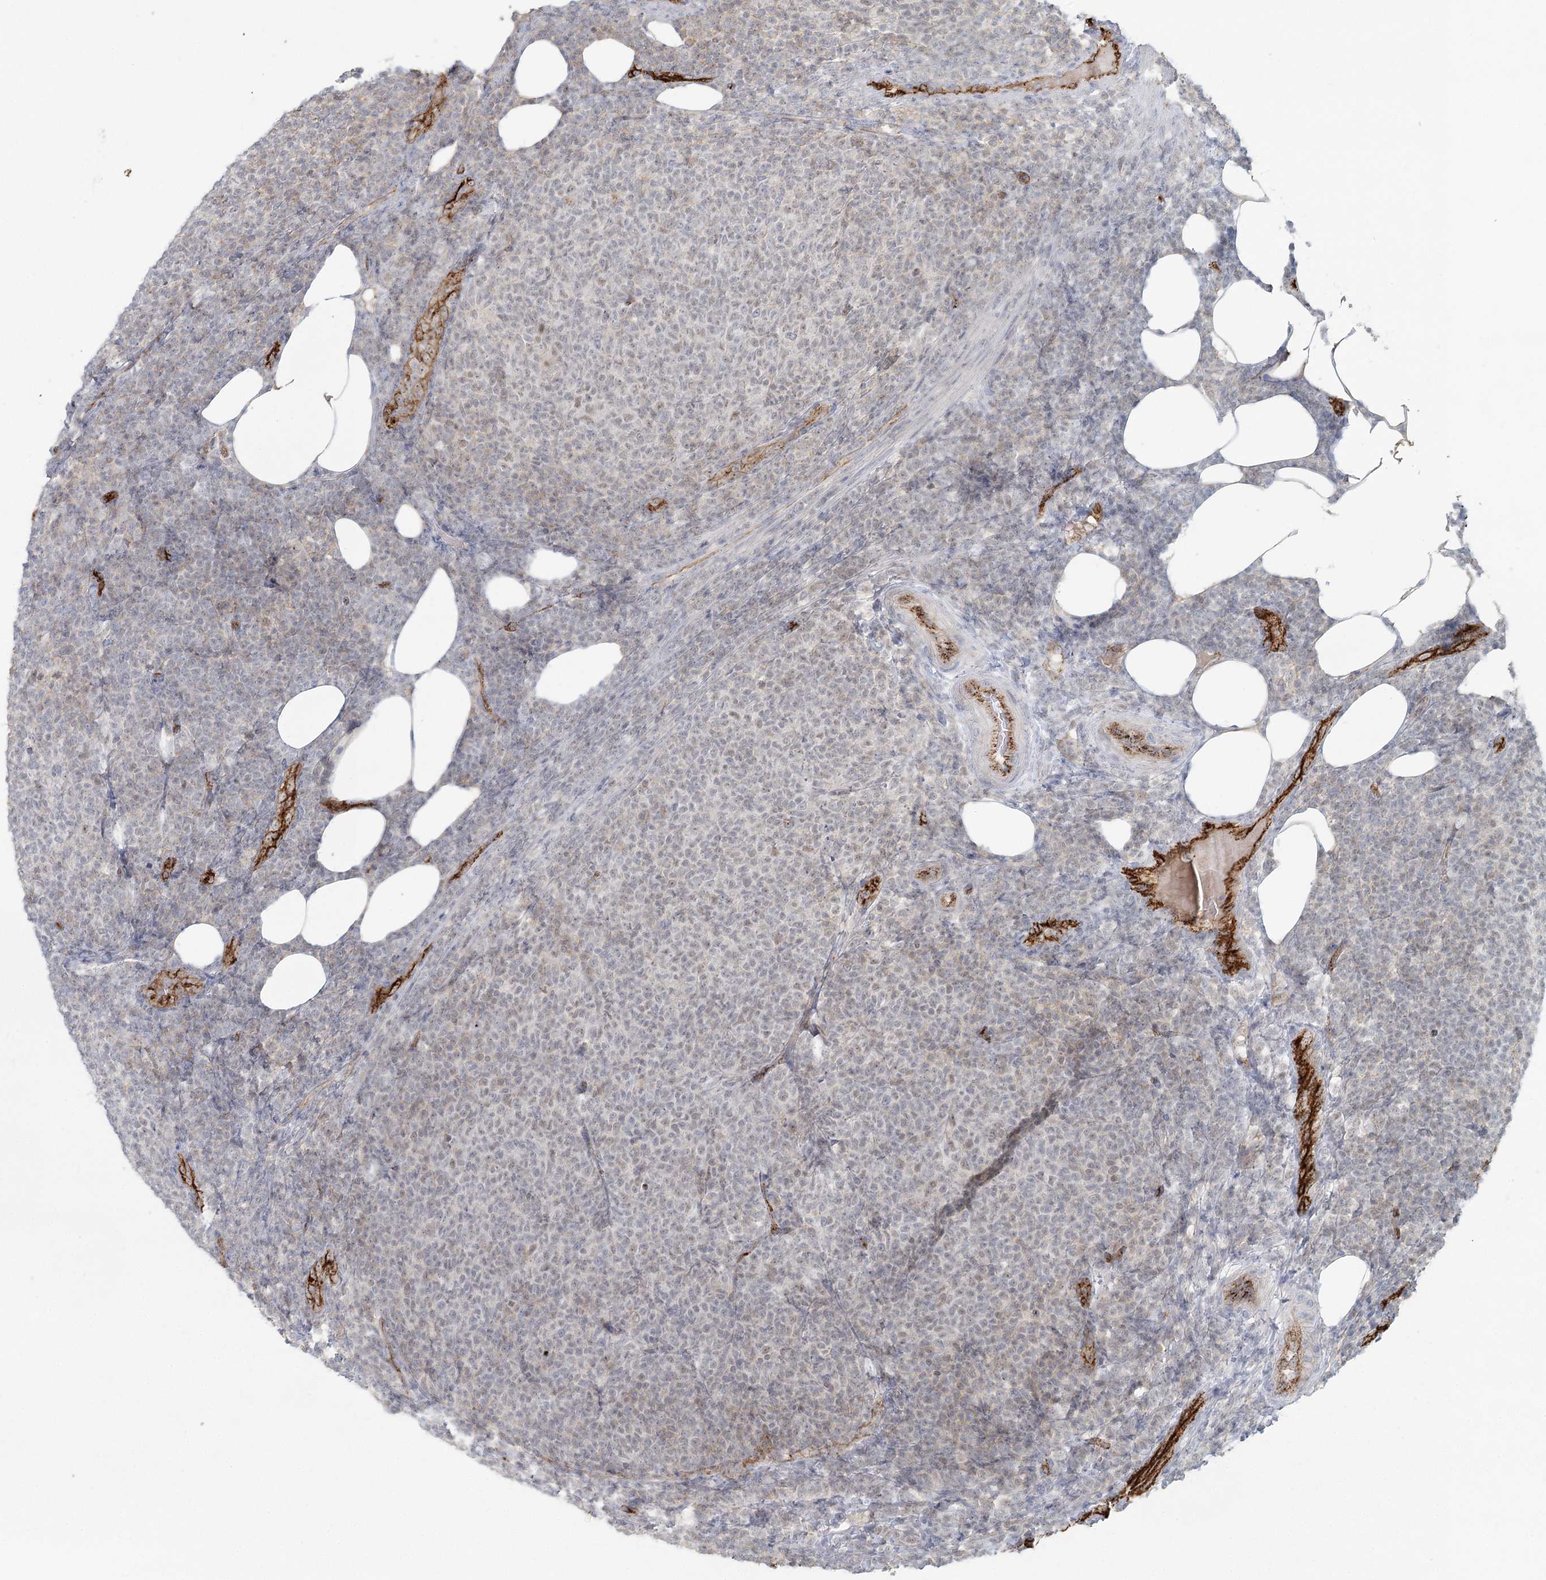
{"staining": {"intensity": "negative", "quantity": "none", "location": "none"}, "tissue": "lymphoma", "cell_type": "Tumor cells", "image_type": "cancer", "snomed": [{"axis": "morphology", "description": "Malignant lymphoma, non-Hodgkin's type, Low grade"}, {"axis": "topography", "description": "Lymph node"}], "caption": "The photomicrograph reveals no significant staining in tumor cells of low-grade malignant lymphoma, non-Hodgkin's type.", "gene": "KBTBD4", "patient": {"sex": "male", "age": 66}}